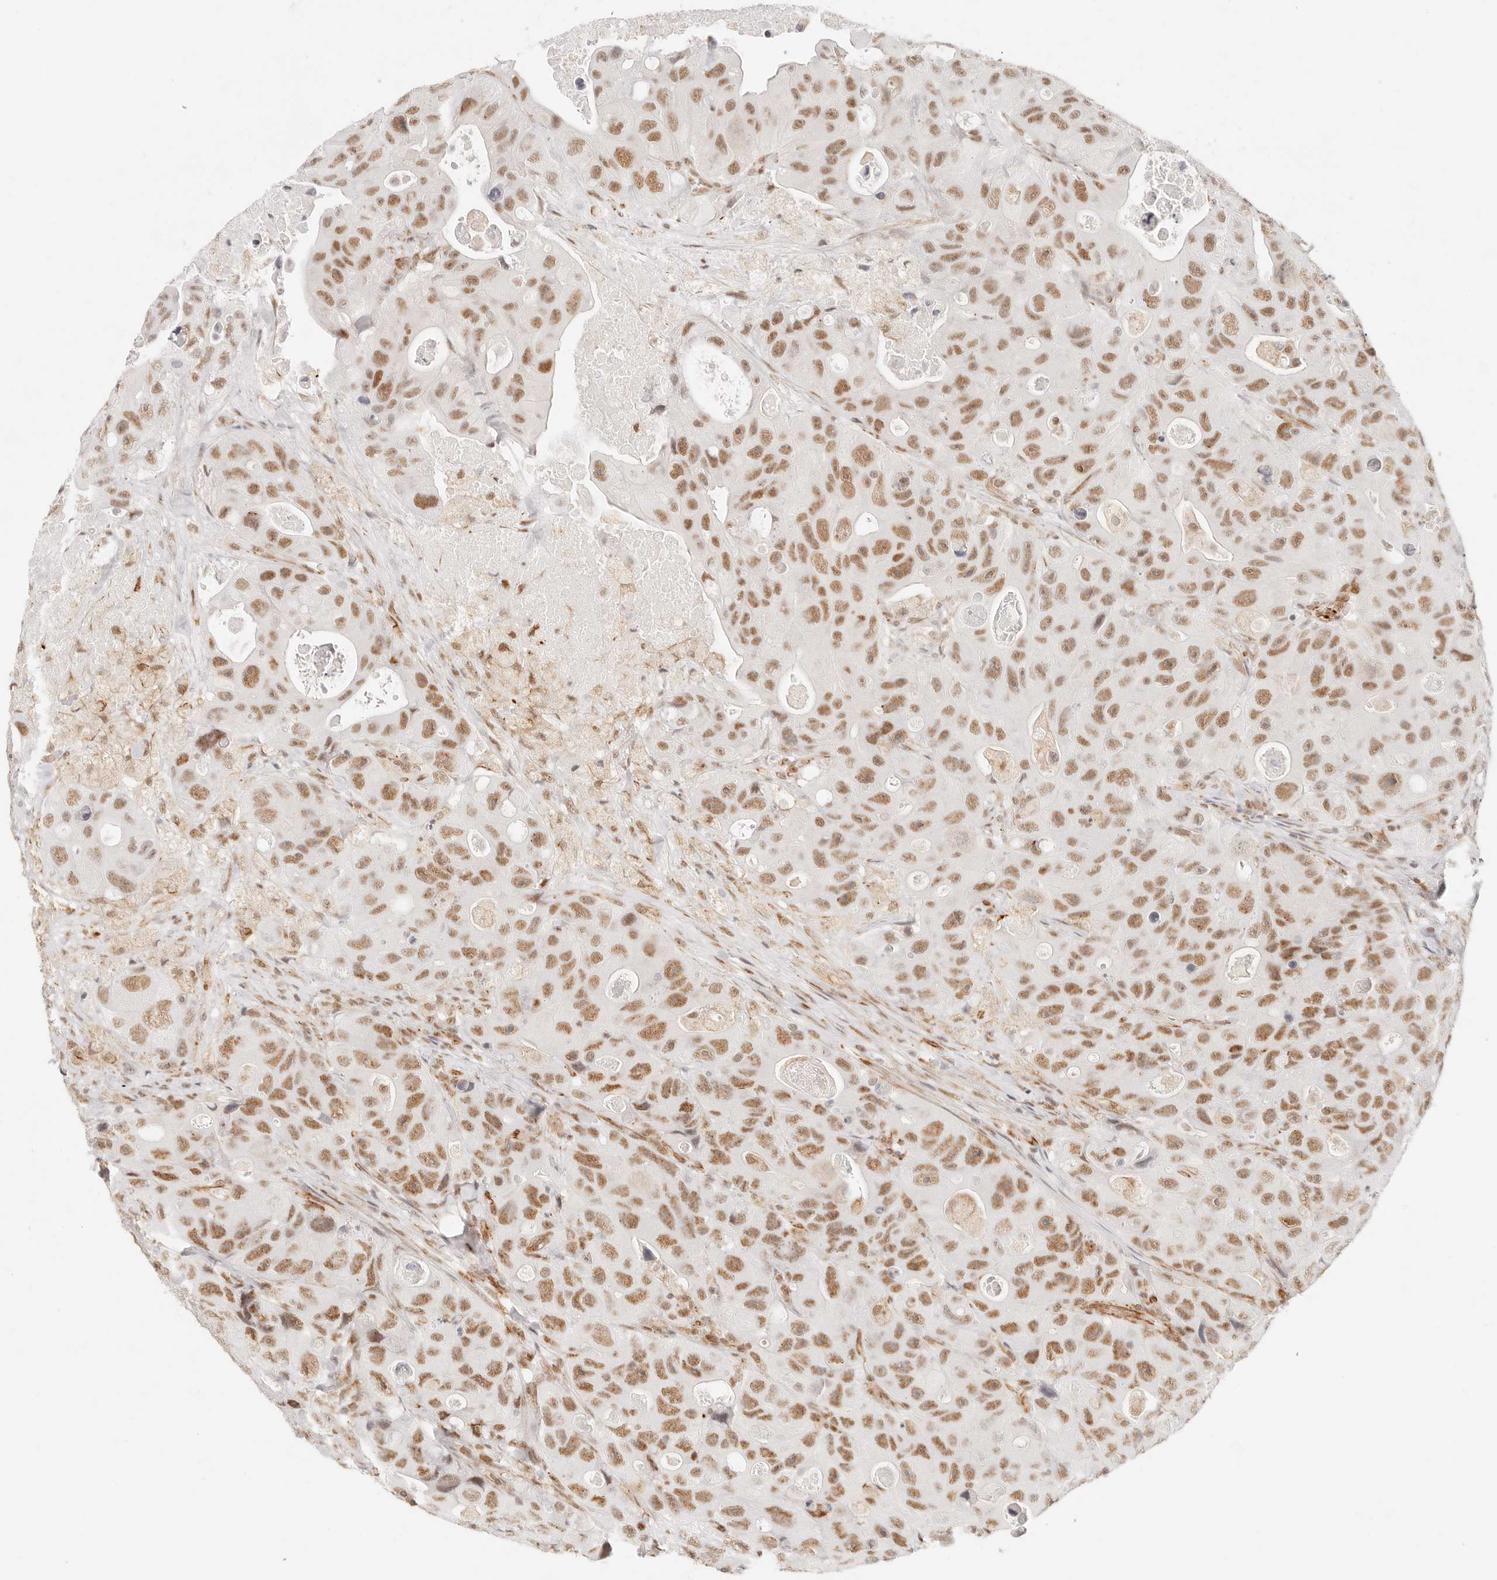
{"staining": {"intensity": "moderate", "quantity": ">75%", "location": "nuclear"}, "tissue": "colorectal cancer", "cell_type": "Tumor cells", "image_type": "cancer", "snomed": [{"axis": "morphology", "description": "Adenocarcinoma, NOS"}, {"axis": "topography", "description": "Colon"}], "caption": "This is an image of immunohistochemistry (IHC) staining of colorectal cancer (adenocarcinoma), which shows moderate staining in the nuclear of tumor cells.", "gene": "ZC3H11A", "patient": {"sex": "female", "age": 46}}